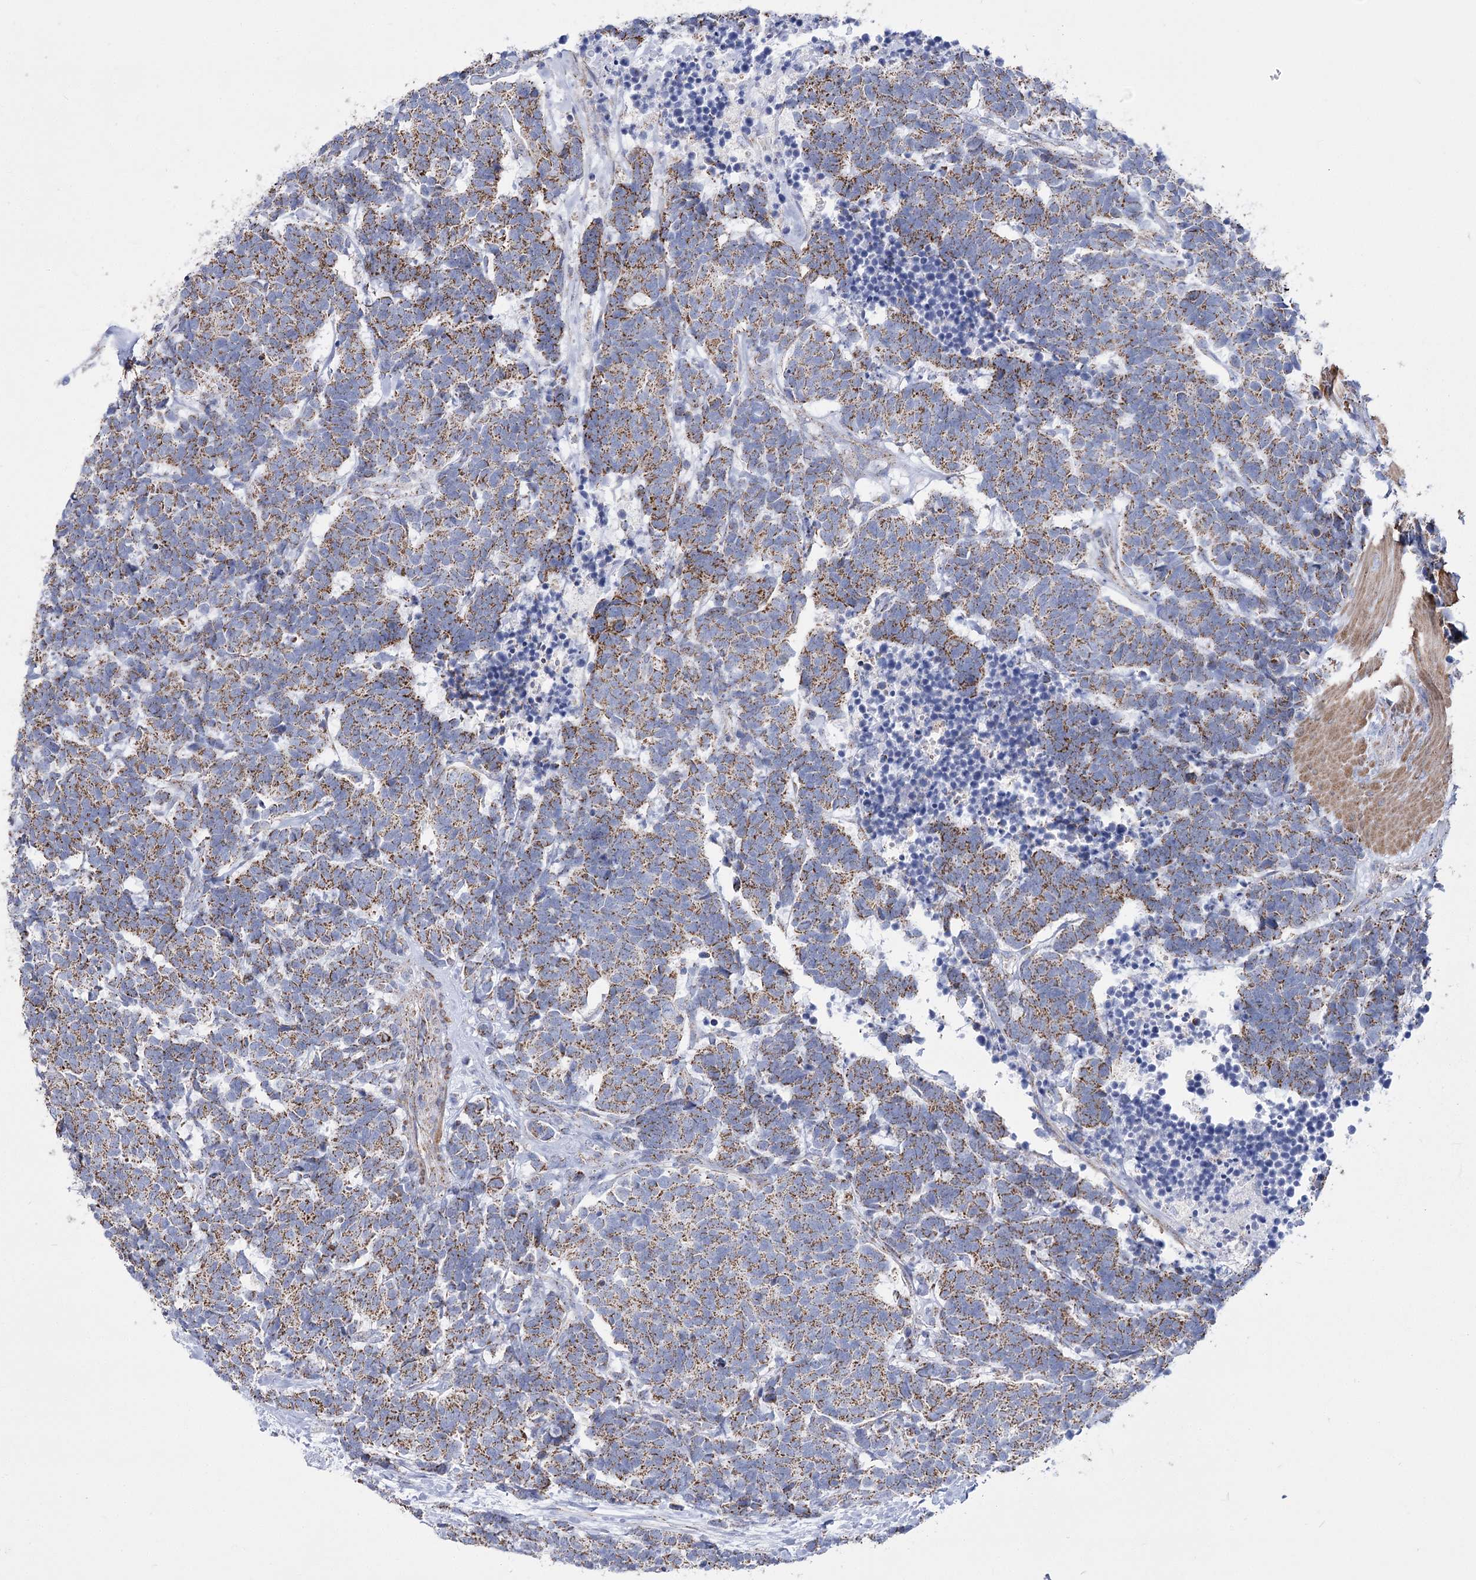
{"staining": {"intensity": "moderate", "quantity": ">75%", "location": "cytoplasmic/membranous"}, "tissue": "carcinoid", "cell_type": "Tumor cells", "image_type": "cancer", "snomed": [{"axis": "morphology", "description": "Carcinoma, NOS"}, {"axis": "morphology", "description": "Carcinoid, malignant, NOS"}, {"axis": "topography", "description": "Urinary bladder"}], "caption": "Immunohistochemistry of human carcinoid exhibits medium levels of moderate cytoplasmic/membranous staining in about >75% of tumor cells. Nuclei are stained in blue.", "gene": "PDHB", "patient": {"sex": "male", "age": 57}}